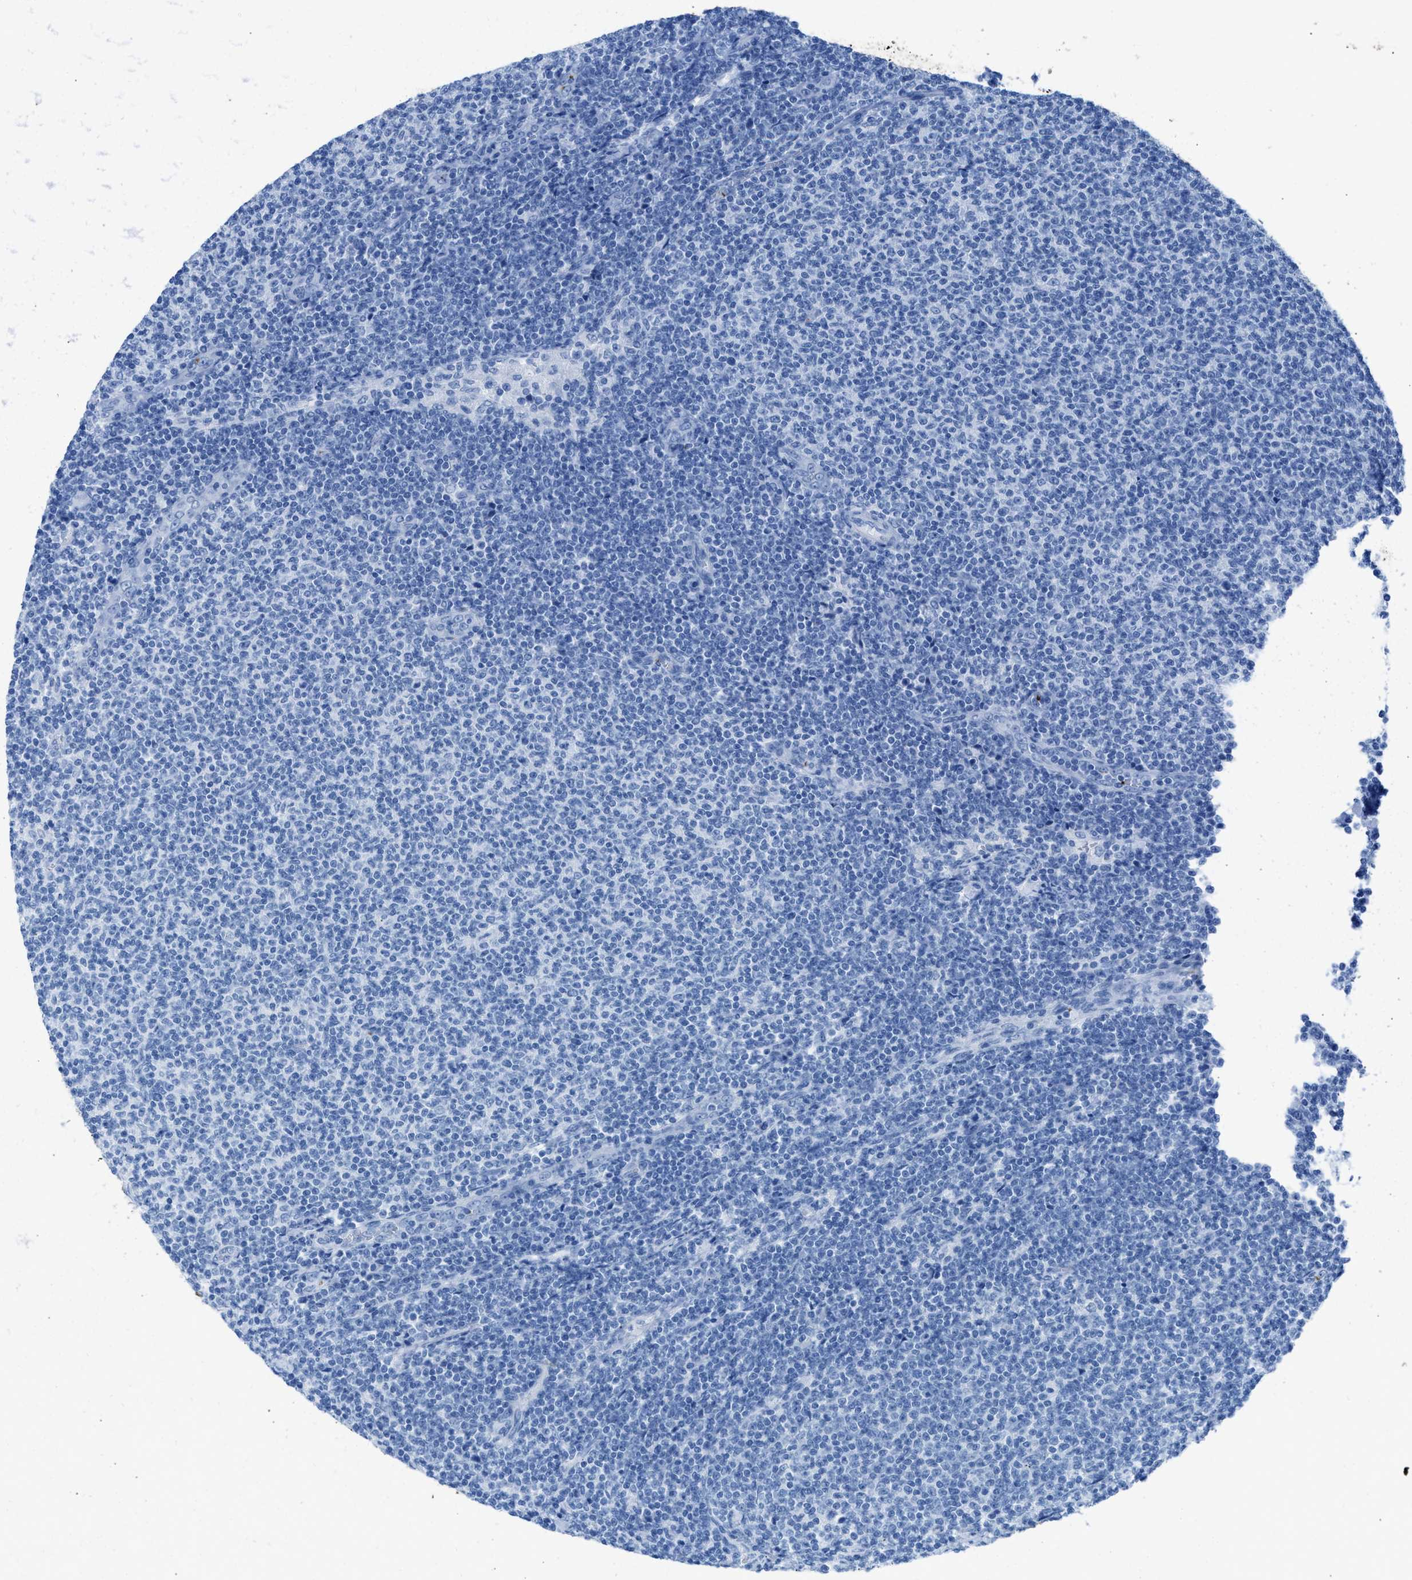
{"staining": {"intensity": "negative", "quantity": "none", "location": "none"}, "tissue": "lymphoma", "cell_type": "Tumor cells", "image_type": "cancer", "snomed": [{"axis": "morphology", "description": "Malignant lymphoma, non-Hodgkin's type, Low grade"}, {"axis": "topography", "description": "Lymph node"}], "caption": "Immunohistochemical staining of malignant lymphoma, non-Hodgkin's type (low-grade) displays no significant staining in tumor cells.", "gene": "FAIM2", "patient": {"sex": "male", "age": 66}}